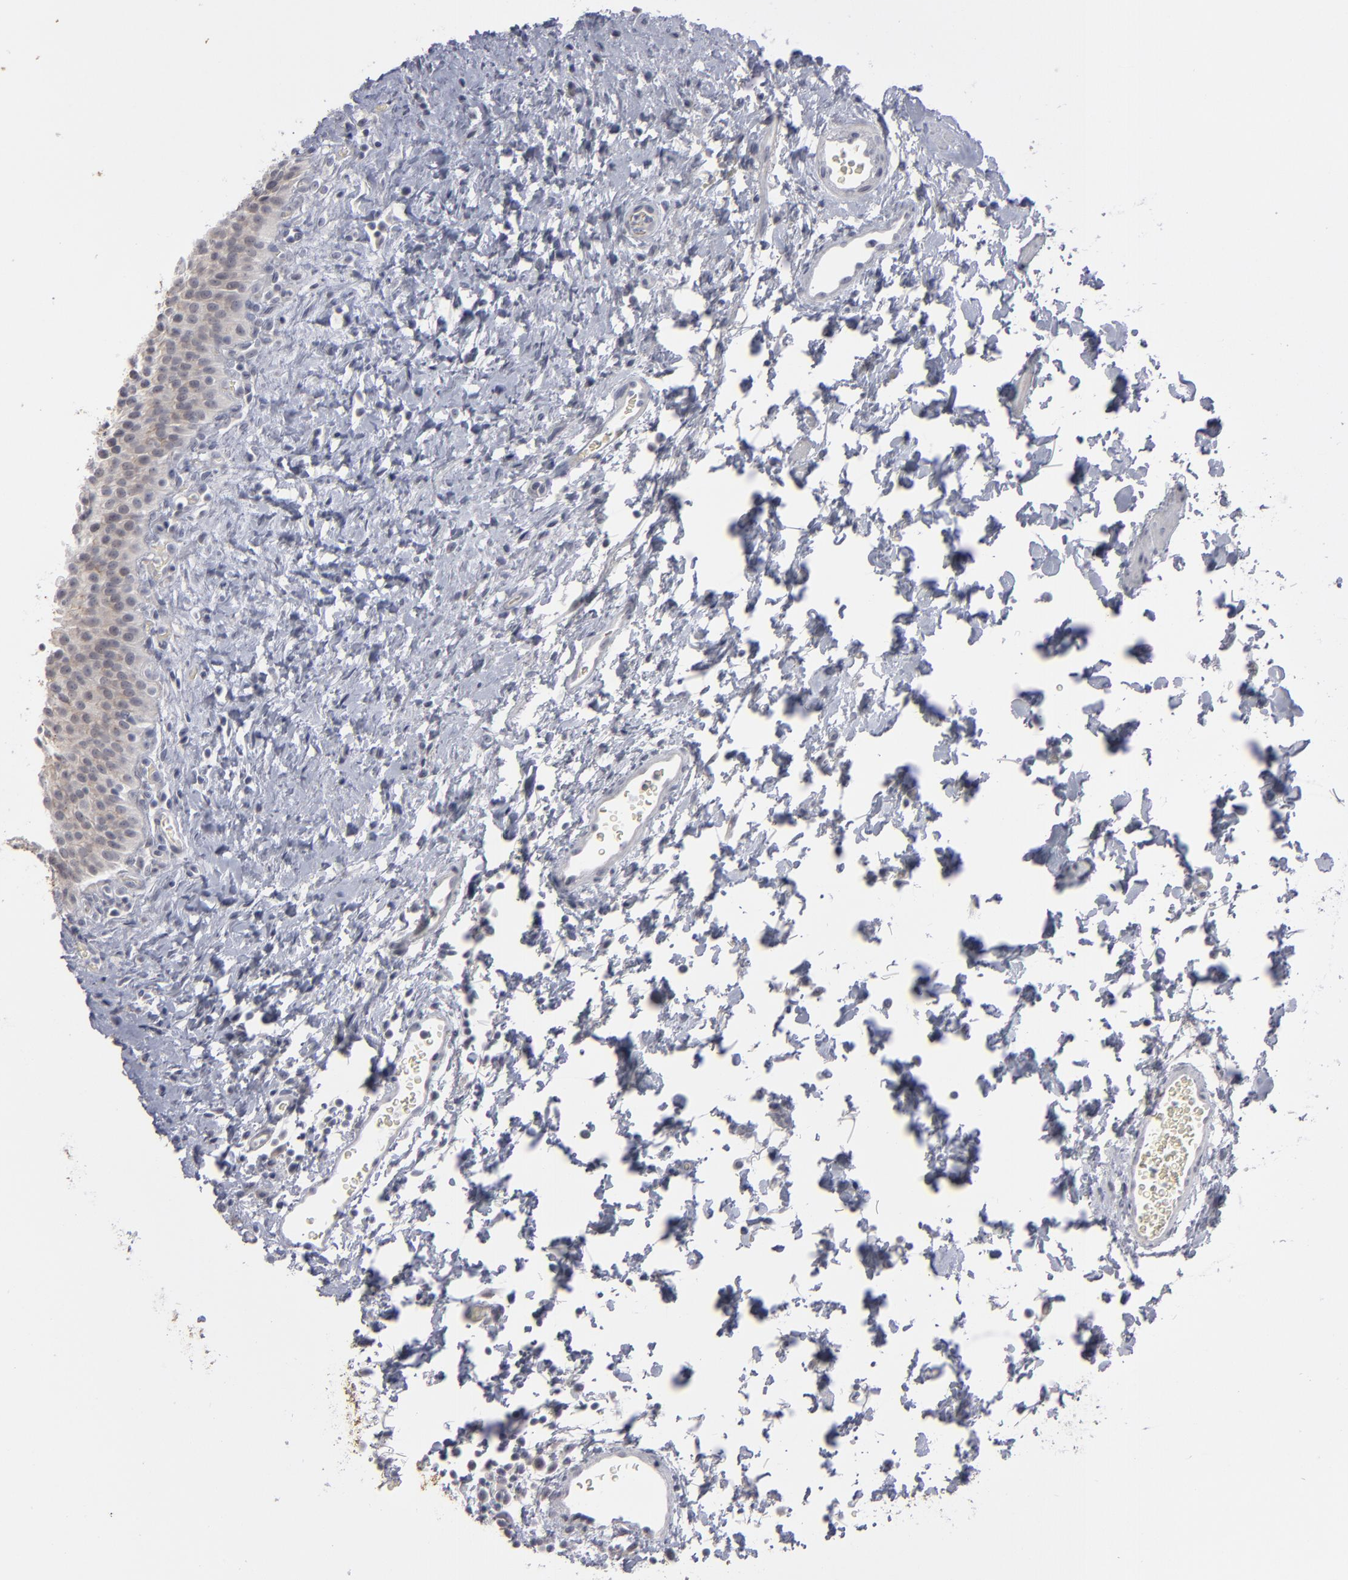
{"staining": {"intensity": "negative", "quantity": "none", "location": "none"}, "tissue": "urinary bladder", "cell_type": "Urothelial cells", "image_type": "normal", "snomed": [{"axis": "morphology", "description": "Normal tissue, NOS"}, {"axis": "topography", "description": "Urinary bladder"}], "caption": "Urothelial cells show no significant protein staining in unremarkable urinary bladder. The staining was performed using DAB (3,3'-diaminobenzidine) to visualize the protein expression in brown, while the nuclei were stained in blue with hematoxylin (Magnification: 20x).", "gene": "KIAA1210", "patient": {"sex": "male", "age": 51}}